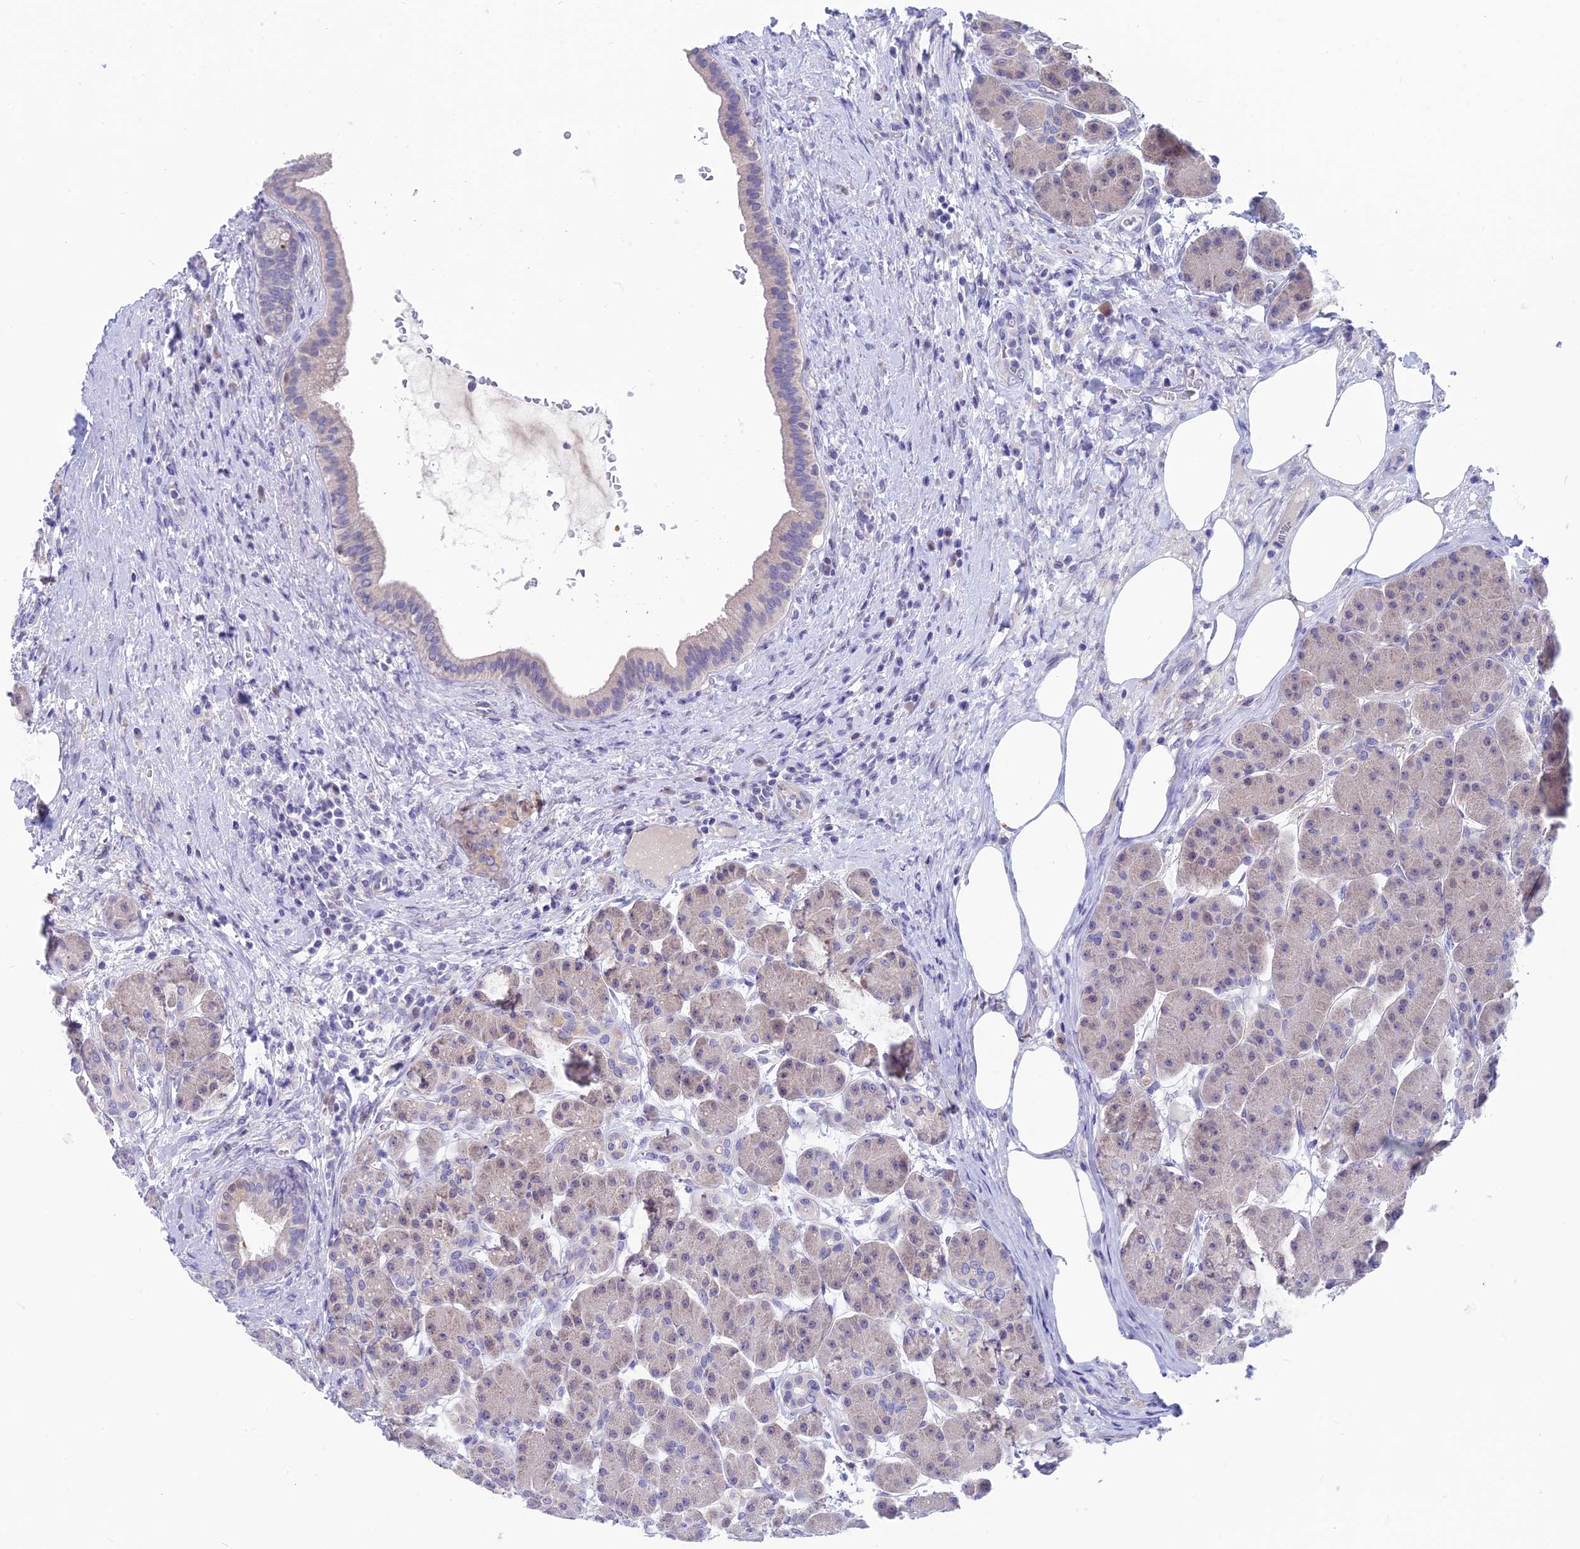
{"staining": {"intensity": "weak", "quantity": "25%-75%", "location": "cytoplasmic/membranous"}, "tissue": "pancreas", "cell_type": "Exocrine glandular cells", "image_type": "normal", "snomed": [{"axis": "morphology", "description": "Normal tissue, NOS"}, {"axis": "topography", "description": "Pancreas"}], "caption": "This image reveals immunohistochemistry staining of unremarkable pancreas, with low weak cytoplasmic/membranous positivity in approximately 25%-75% of exocrine glandular cells.", "gene": "SNTN", "patient": {"sex": "male", "age": 63}}